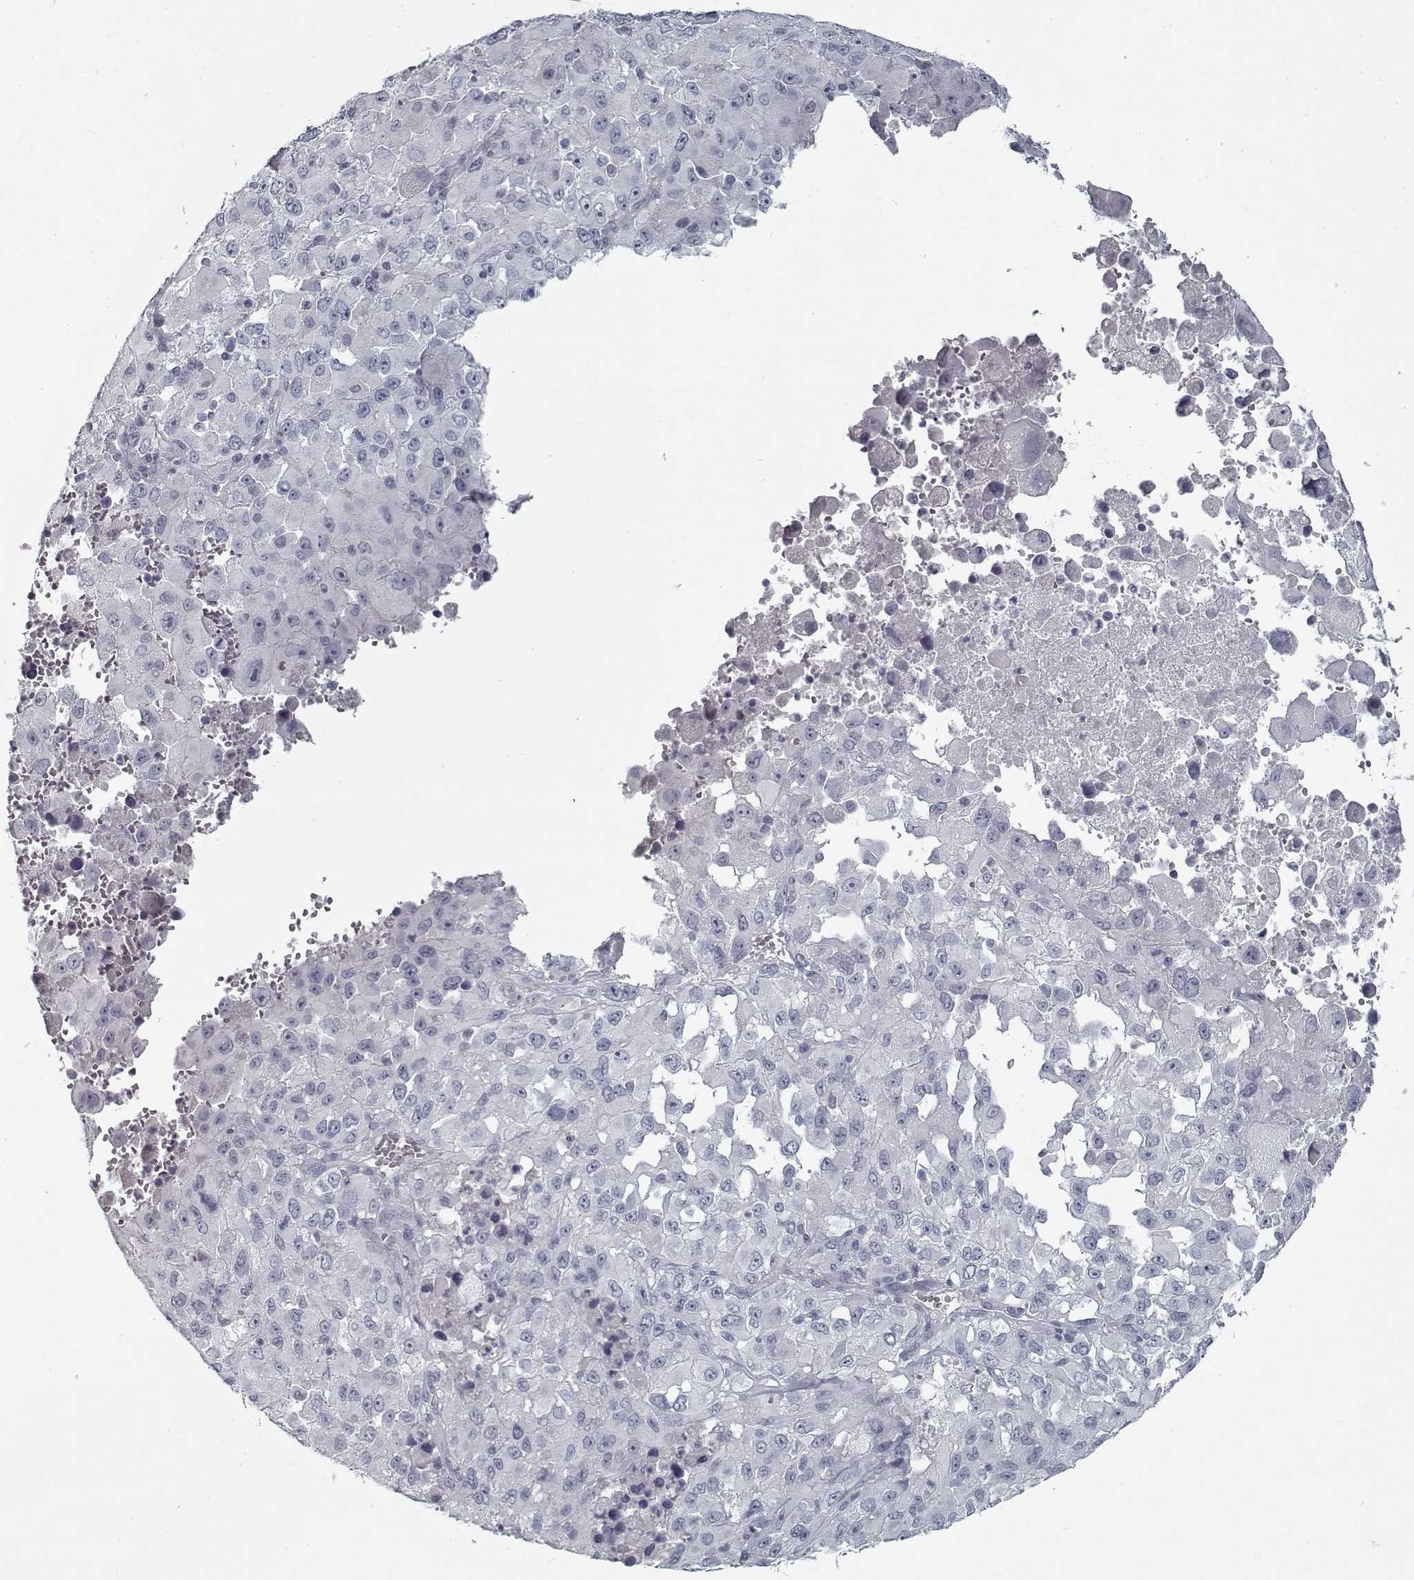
{"staining": {"intensity": "negative", "quantity": "none", "location": "none"}, "tissue": "melanoma", "cell_type": "Tumor cells", "image_type": "cancer", "snomed": [{"axis": "morphology", "description": "Malignant melanoma, Metastatic site"}, {"axis": "topography", "description": "Soft tissue"}], "caption": "Immunohistochemistry photomicrograph of human malignant melanoma (metastatic site) stained for a protein (brown), which demonstrates no positivity in tumor cells. (Stains: DAB immunohistochemistry (IHC) with hematoxylin counter stain, Microscopy: brightfield microscopy at high magnification).", "gene": "GAD2", "patient": {"sex": "male", "age": 50}}